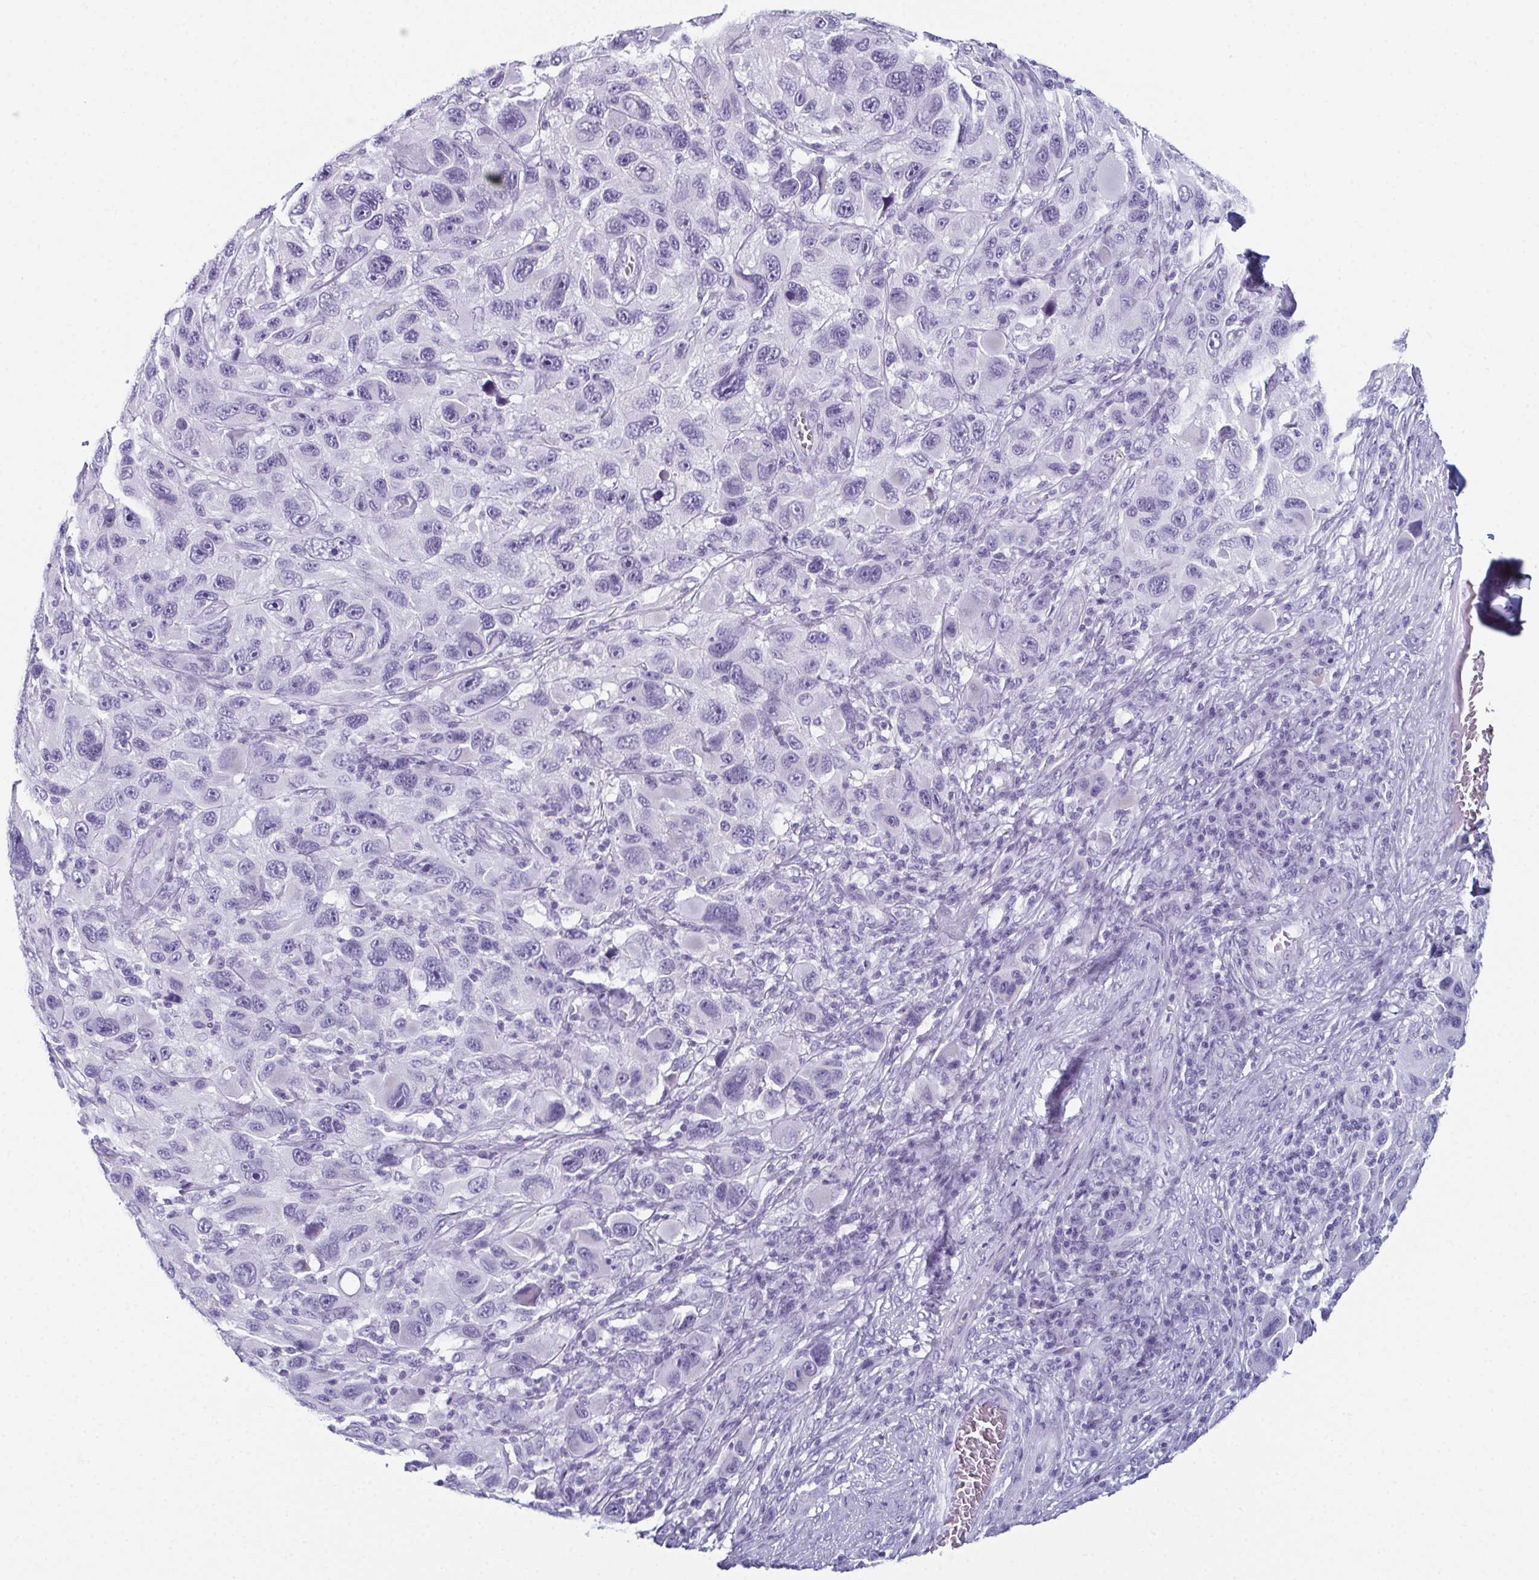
{"staining": {"intensity": "negative", "quantity": "none", "location": "none"}, "tissue": "melanoma", "cell_type": "Tumor cells", "image_type": "cancer", "snomed": [{"axis": "morphology", "description": "Malignant melanoma, NOS"}, {"axis": "topography", "description": "Skin"}], "caption": "An immunohistochemistry (IHC) micrograph of malignant melanoma is shown. There is no staining in tumor cells of malignant melanoma. (DAB (3,3'-diaminobenzidine) immunohistochemistry visualized using brightfield microscopy, high magnification).", "gene": "ENKUR", "patient": {"sex": "male", "age": 53}}